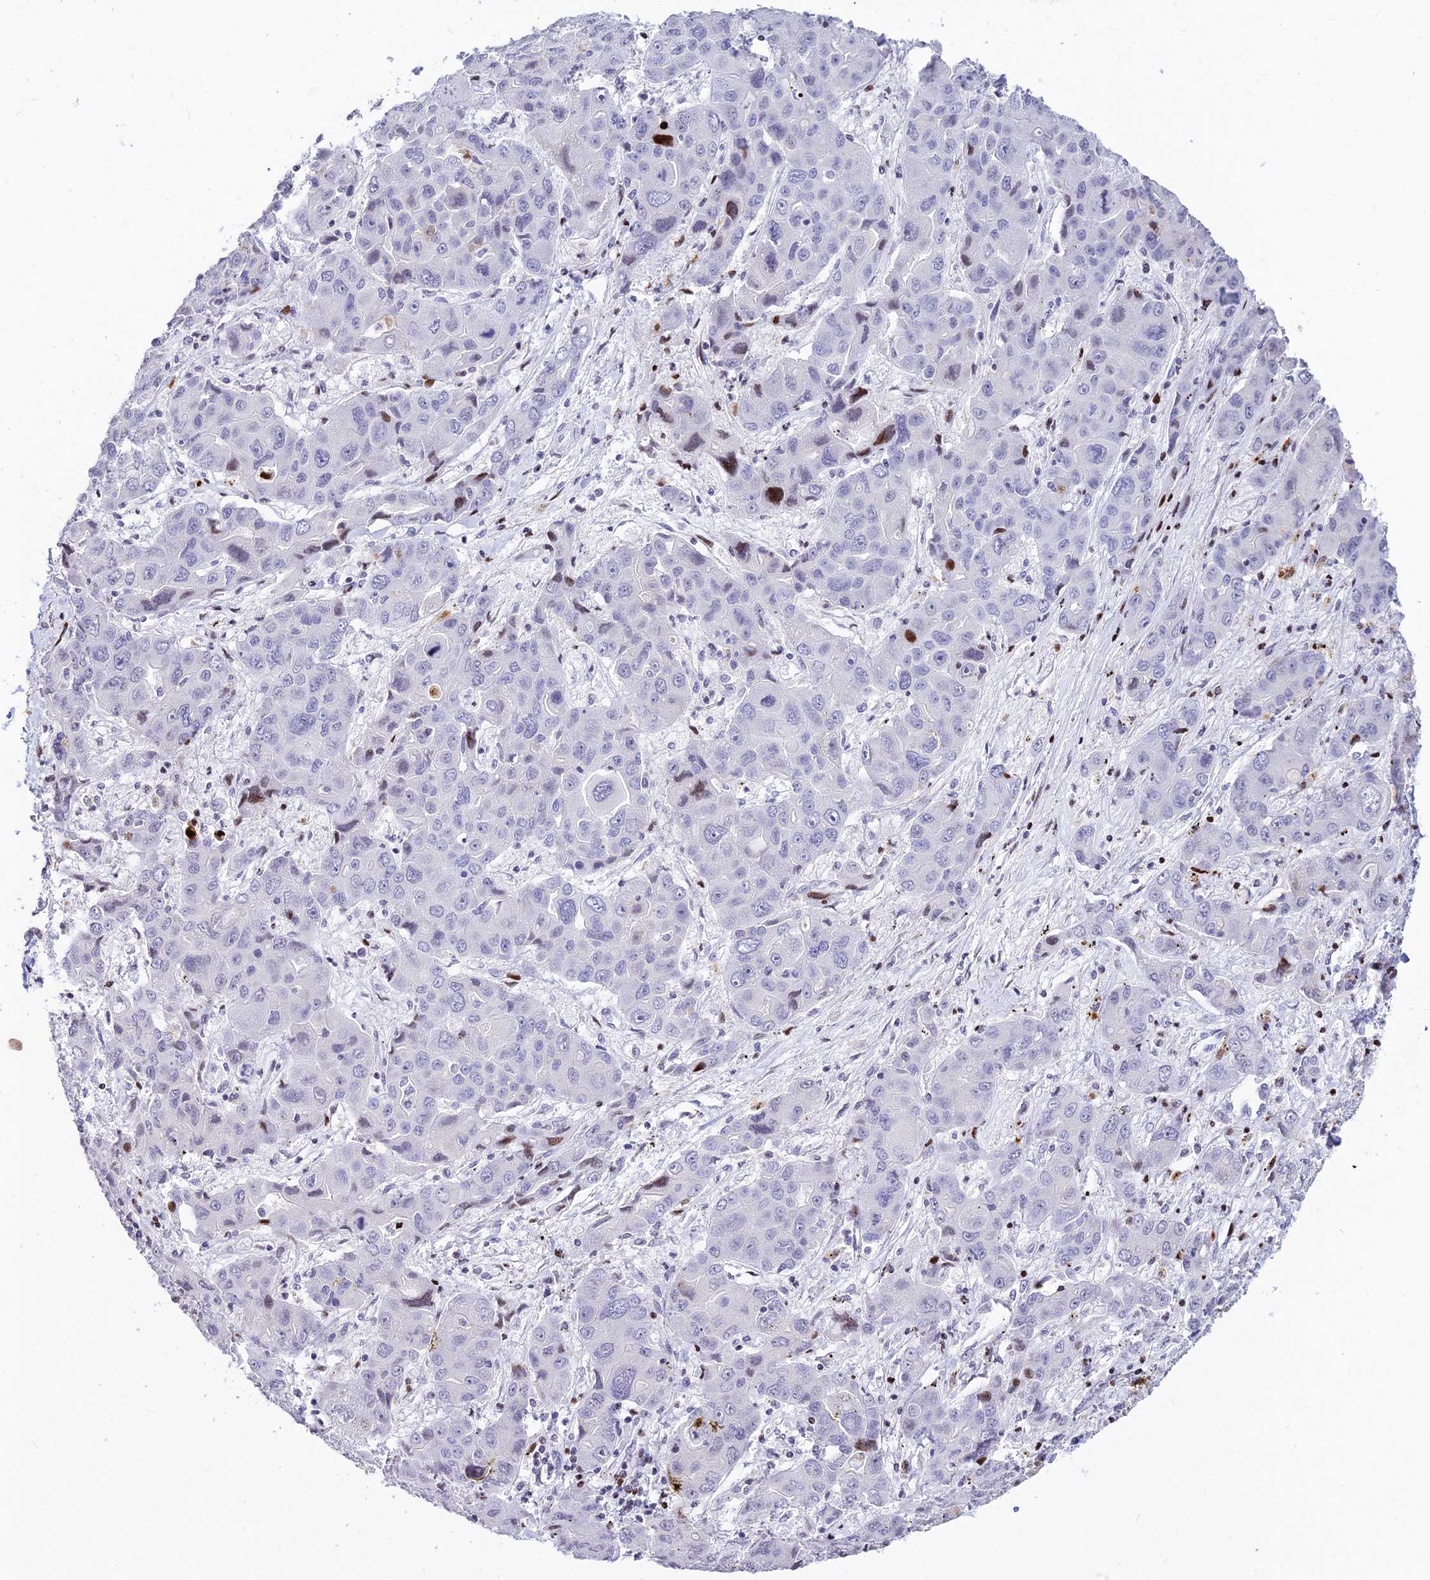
{"staining": {"intensity": "moderate", "quantity": "<25%", "location": "nuclear"}, "tissue": "liver cancer", "cell_type": "Tumor cells", "image_type": "cancer", "snomed": [{"axis": "morphology", "description": "Cholangiocarcinoma"}, {"axis": "topography", "description": "Liver"}], "caption": "Immunohistochemical staining of cholangiocarcinoma (liver) displays low levels of moderate nuclear expression in about <25% of tumor cells. The staining was performed using DAB (3,3'-diaminobenzidine), with brown indicating positive protein expression. Nuclei are stained blue with hematoxylin.", "gene": "PRPS1", "patient": {"sex": "male", "age": 67}}